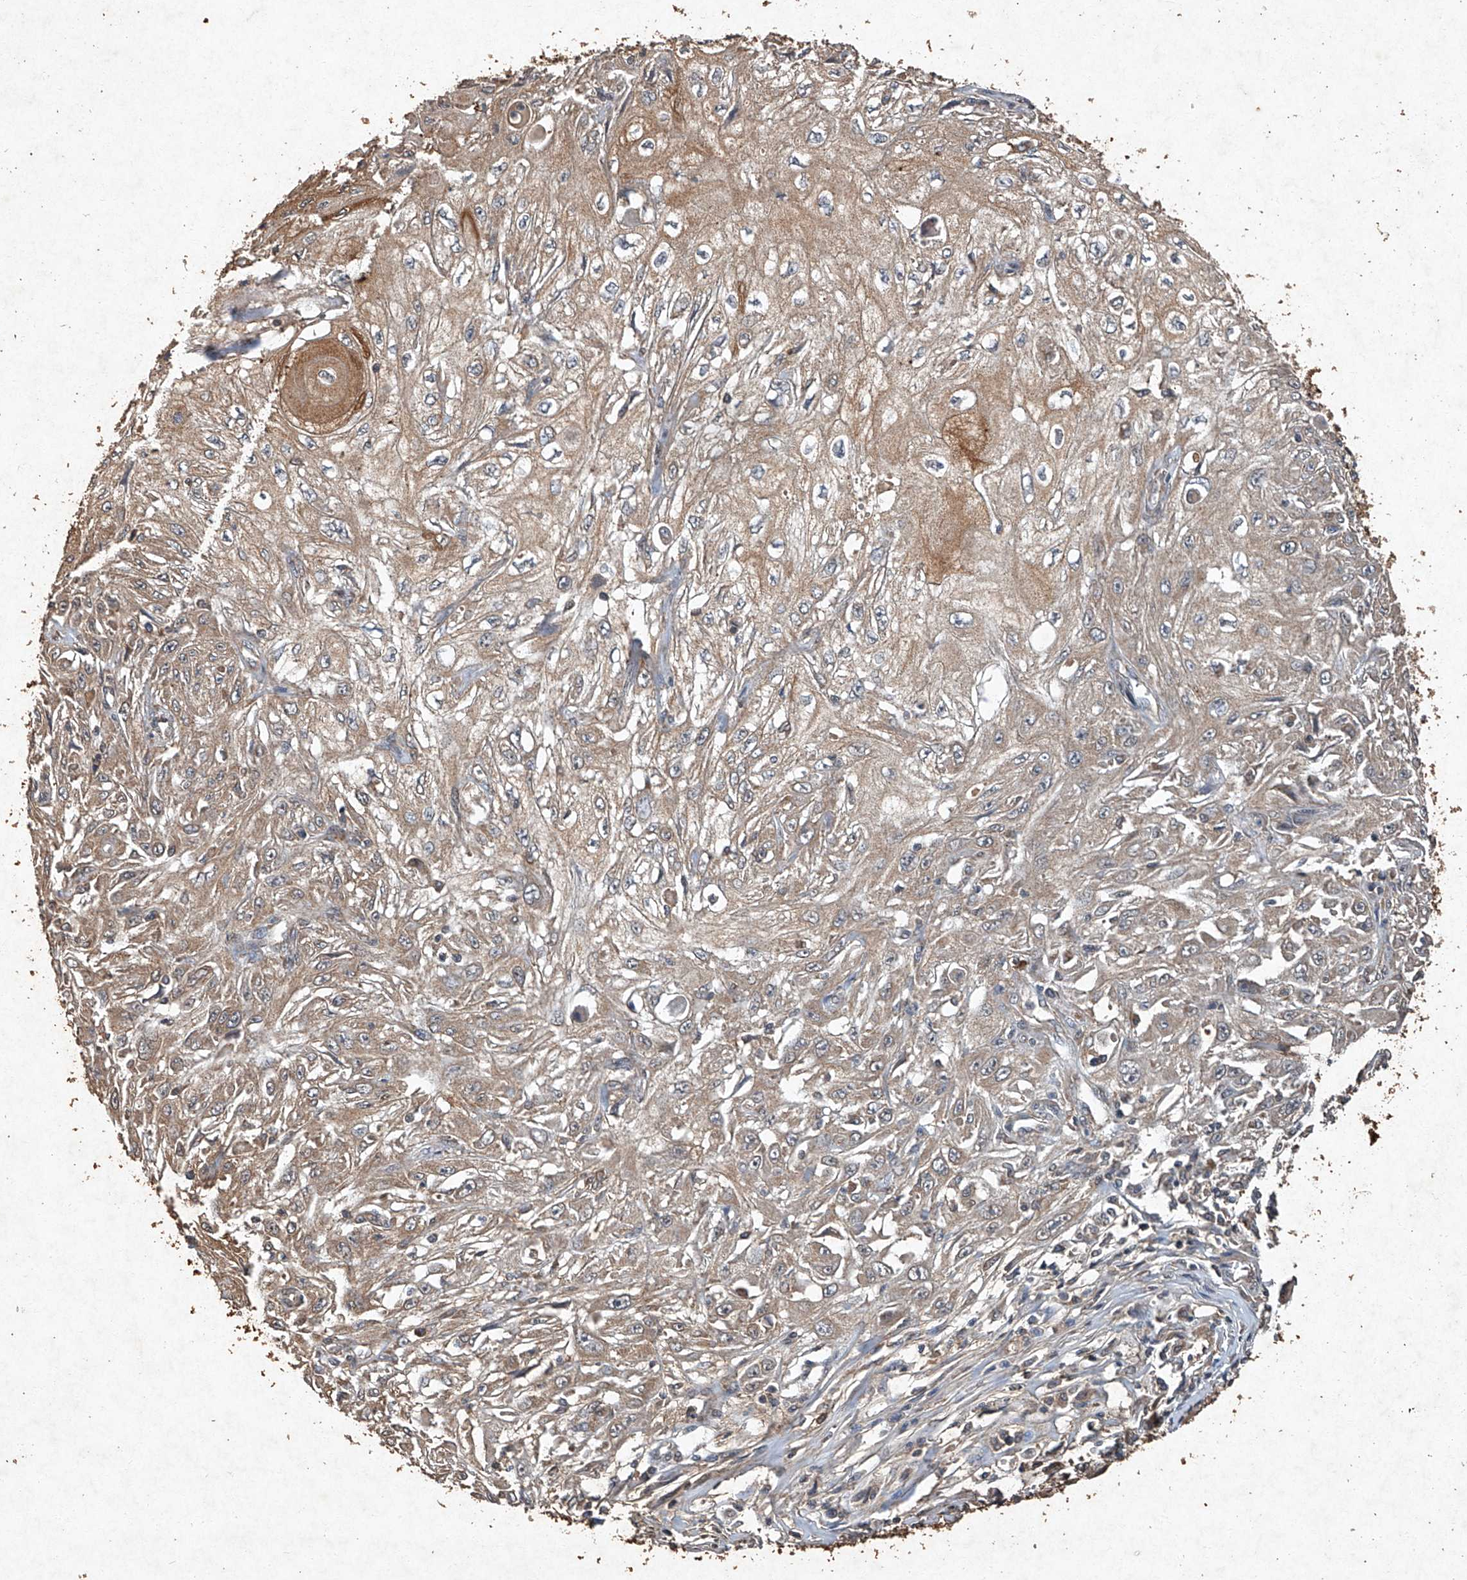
{"staining": {"intensity": "weak", "quantity": ">75%", "location": "cytoplasmic/membranous"}, "tissue": "skin cancer", "cell_type": "Tumor cells", "image_type": "cancer", "snomed": [{"axis": "morphology", "description": "Squamous cell carcinoma, NOS"}, {"axis": "topography", "description": "Skin"}], "caption": "Protein expression analysis of human skin cancer reveals weak cytoplasmic/membranous expression in approximately >75% of tumor cells. The staining was performed using DAB to visualize the protein expression in brown, while the nuclei were stained in blue with hematoxylin (Magnification: 20x).", "gene": "STK3", "patient": {"sex": "male", "age": 75}}